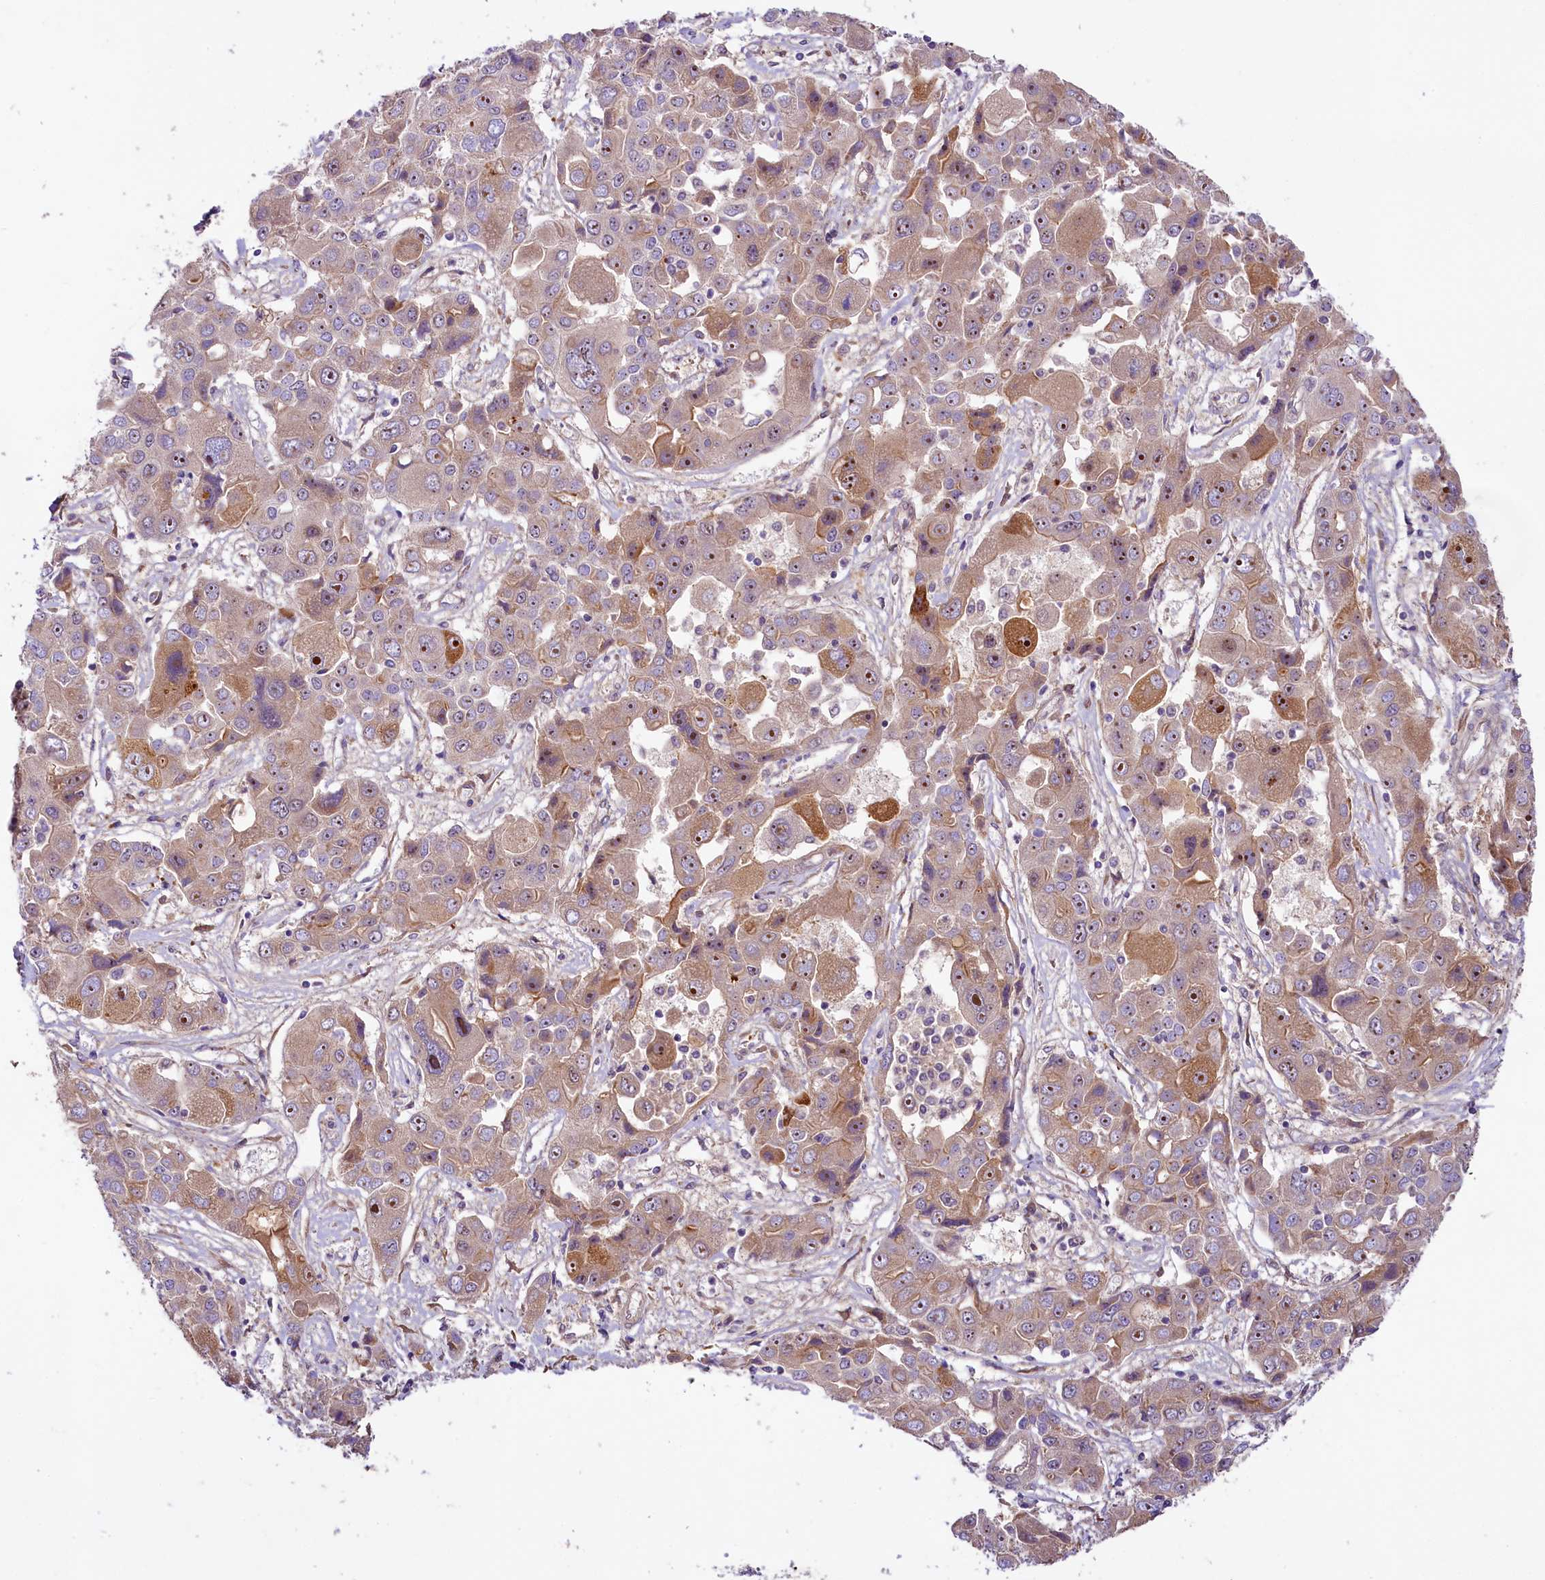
{"staining": {"intensity": "moderate", "quantity": "25%-75%", "location": "cytoplasmic/membranous,nuclear"}, "tissue": "liver cancer", "cell_type": "Tumor cells", "image_type": "cancer", "snomed": [{"axis": "morphology", "description": "Cholangiocarcinoma"}, {"axis": "topography", "description": "Liver"}], "caption": "Immunohistochemistry histopathology image of human liver cholangiocarcinoma stained for a protein (brown), which reveals medium levels of moderate cytoplasmic/membranous and nuclear staining in approximately 25%-75% of tumor cells.", "gene": "UBXN6", "patient": {"sex": "male", "age": 67}}